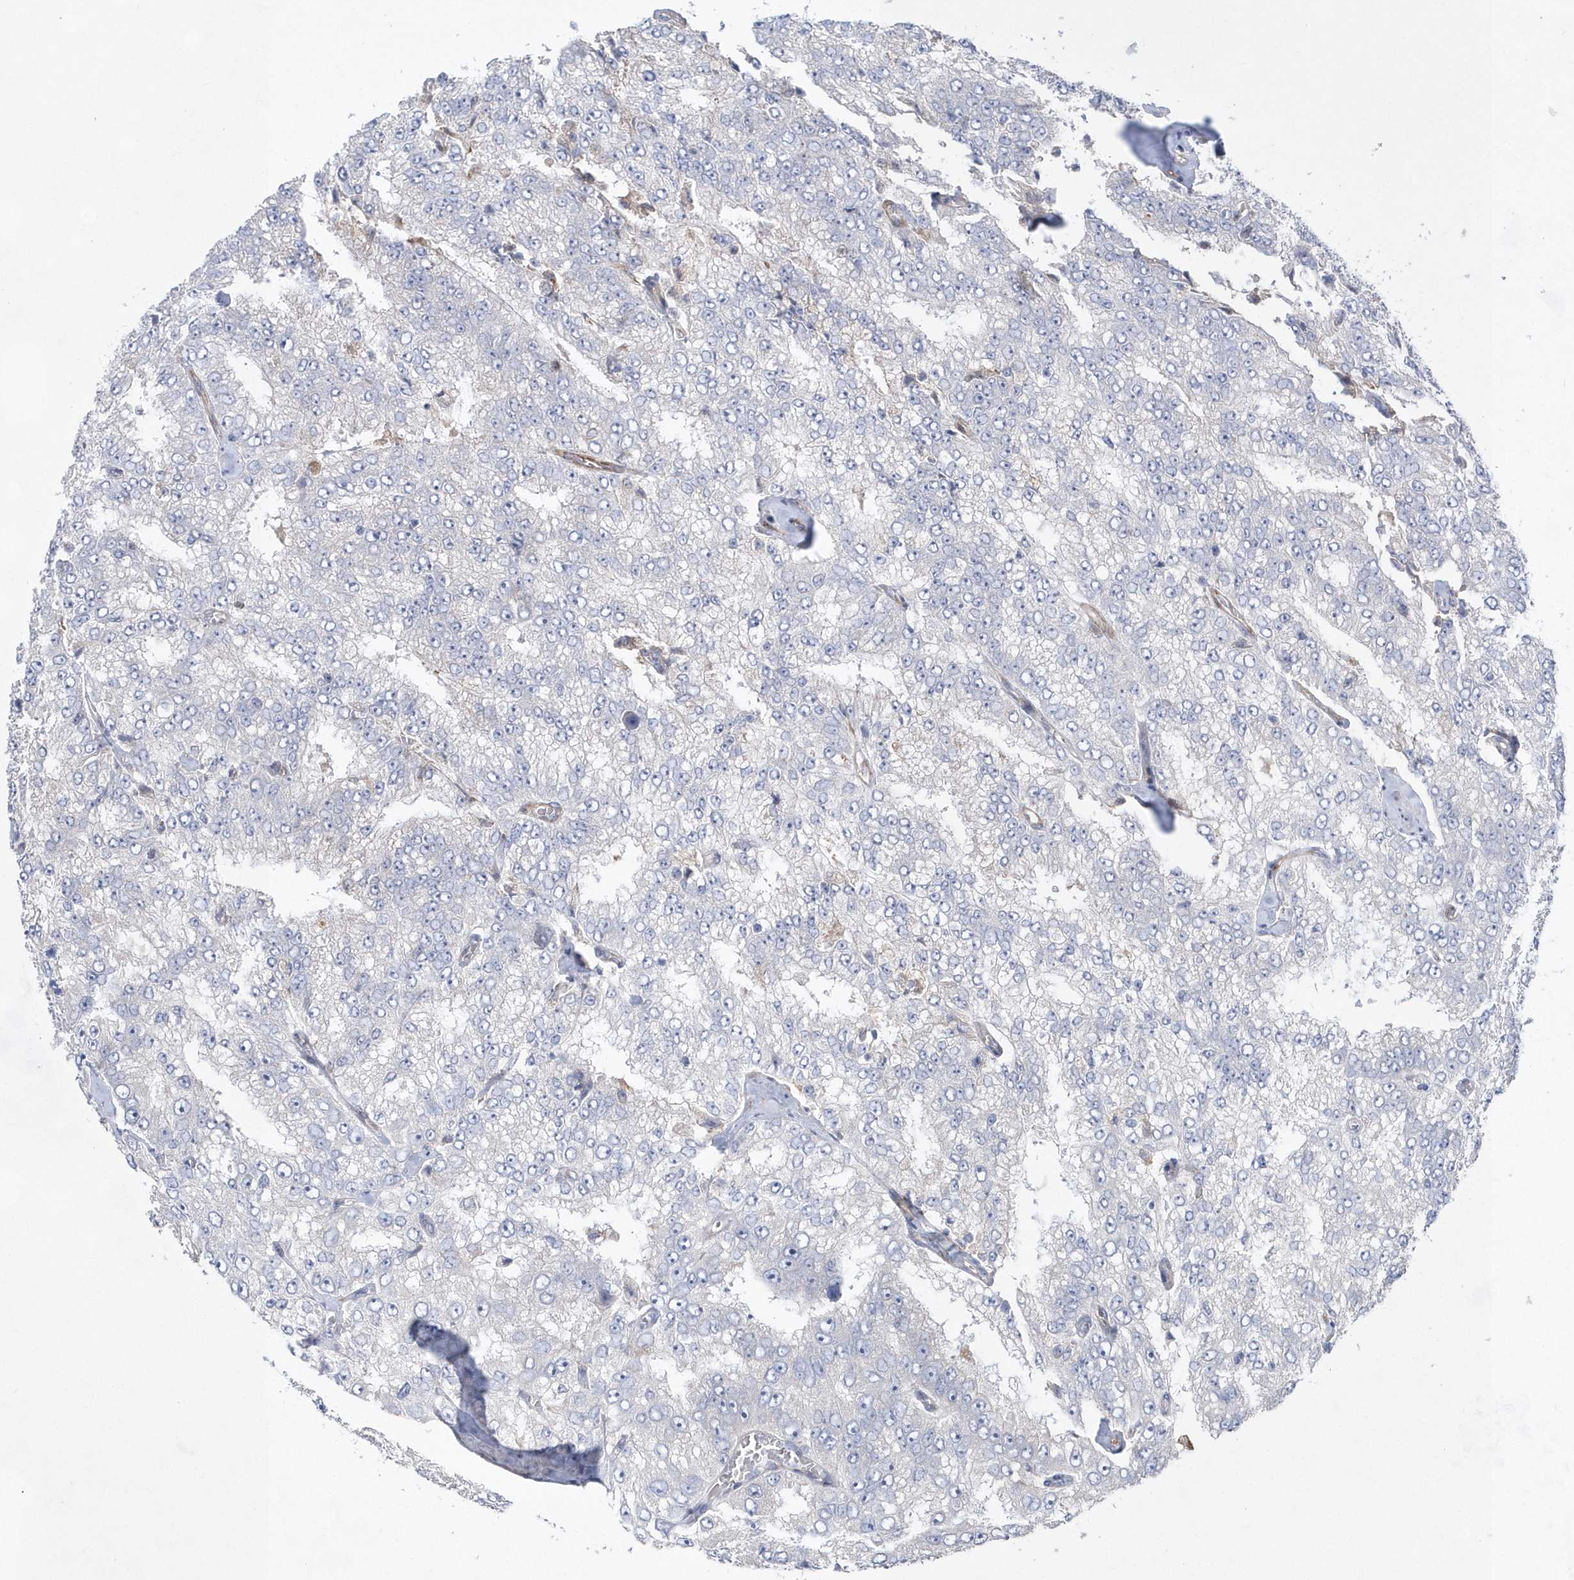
{"staining": {"intensity": "negative", "quantity": "none", "location": "none"}, "tissue": "prostate cancer", "cell_type": "Tumor cells", "image_type": "cancer", "snomed": [{"axis": "morphology", "description": "Adenocarcinoma, High grade"}, {"axis": "topography", "description": "Prostate"}], "caption": "Protein analysis of prostate cancer shows no significant expression in tumor cells.", "gene": "TMEM132B", "patient": {"sex": "male", "age": 58}}